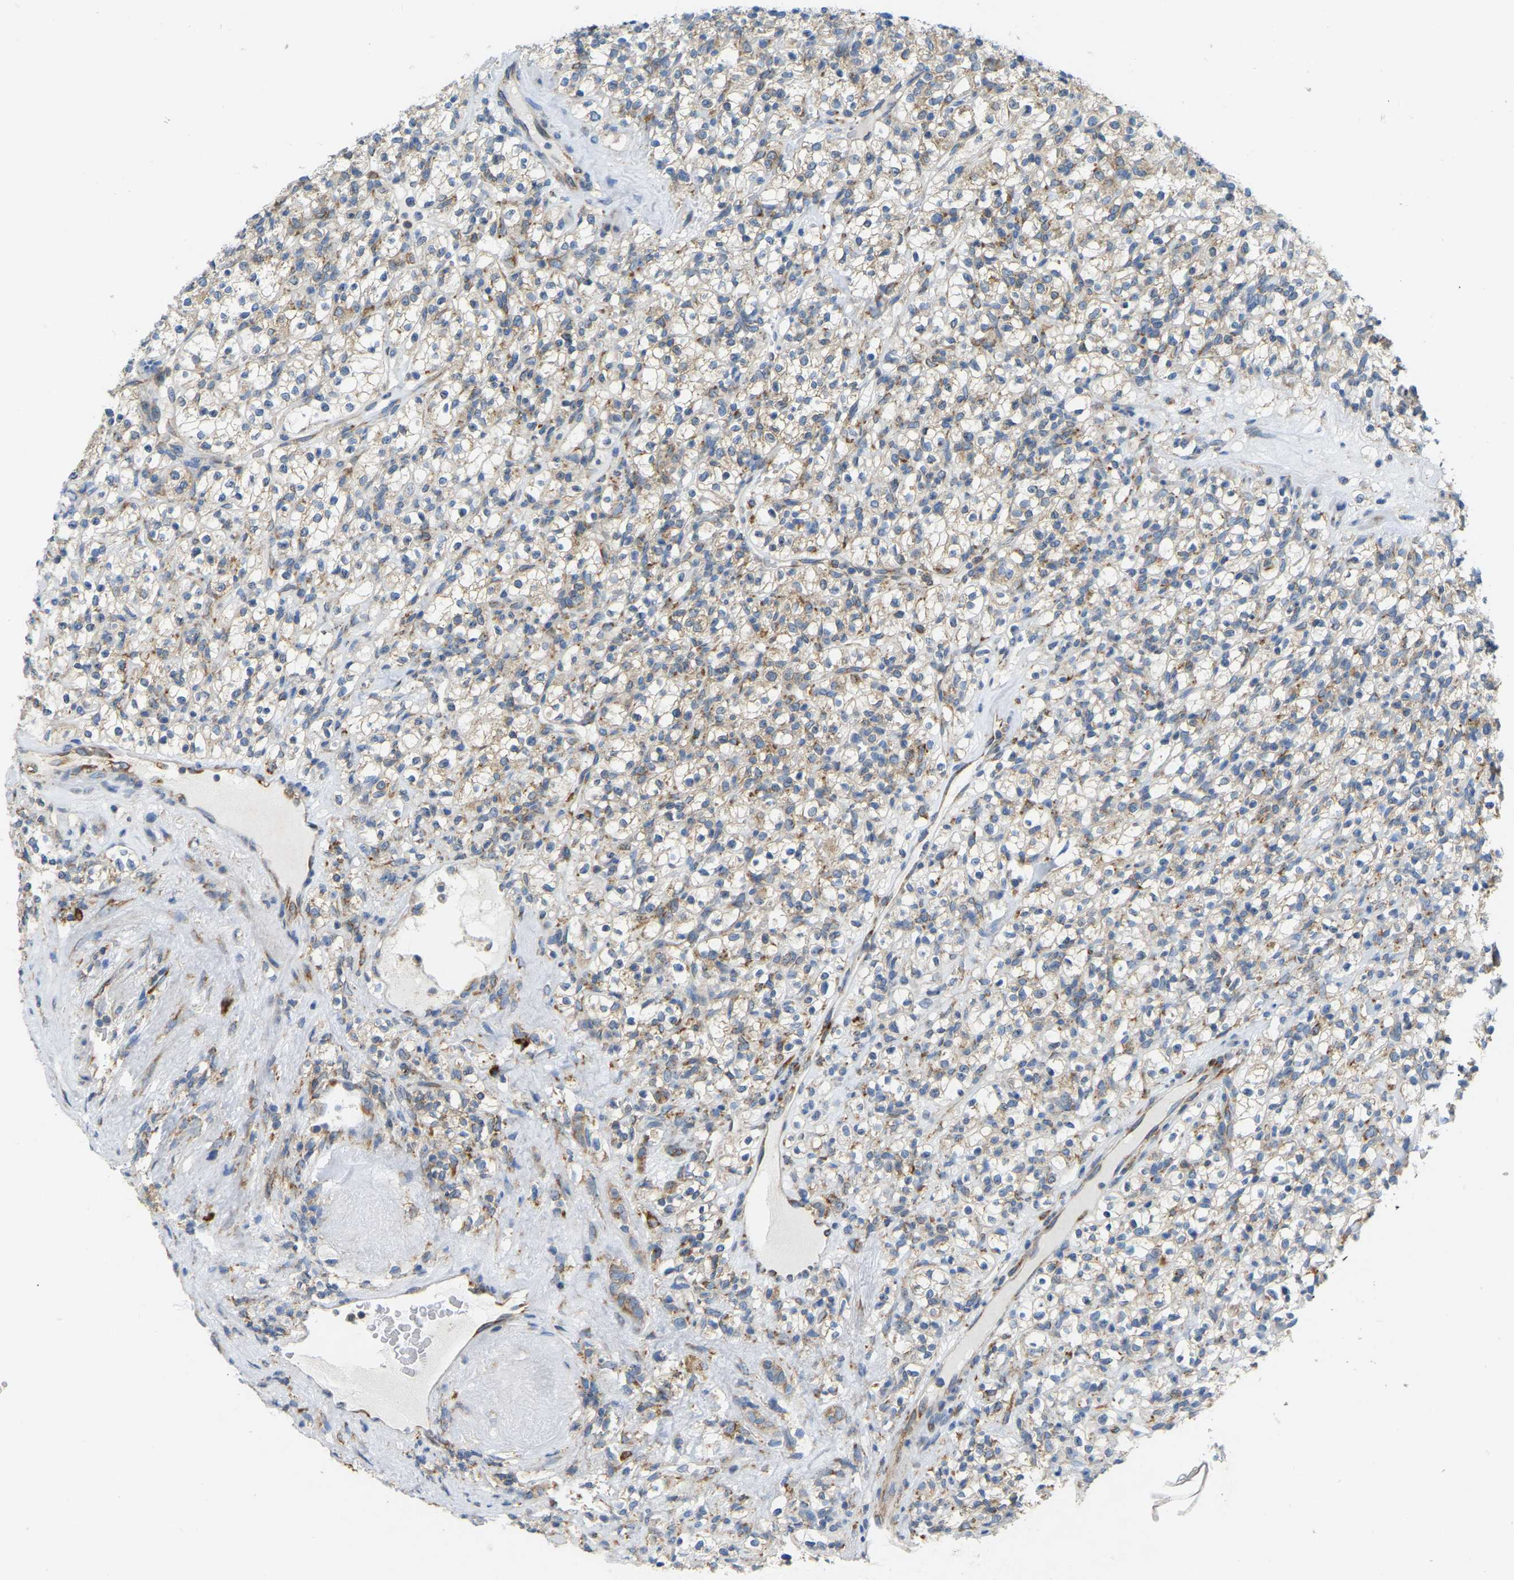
{"staining": {"intensity": "moderate", "quantity": "25%-75%", "location": "cytoplasmic/membranous"}, "tissue": "renal cancer", "cell_type": "Tumor cells", "image_type": "cancer", "snomed": [{"axis": "morphology", "description": "Normal tissue, NOS"}, {"axis": "morphology", "description": "Adenocarcinoma, NOS"}, {"axis": "topography", "description": "Kidney"}], "caption": "About 25%-75% of tumor cells in renal adenocarcinoma demonstrate moderate cytoplasmic/membranous protein staining as visualized by brown immunohistochemical staining.", "gene": "SND1", "patient": {"sex": "female", "age": 72}}